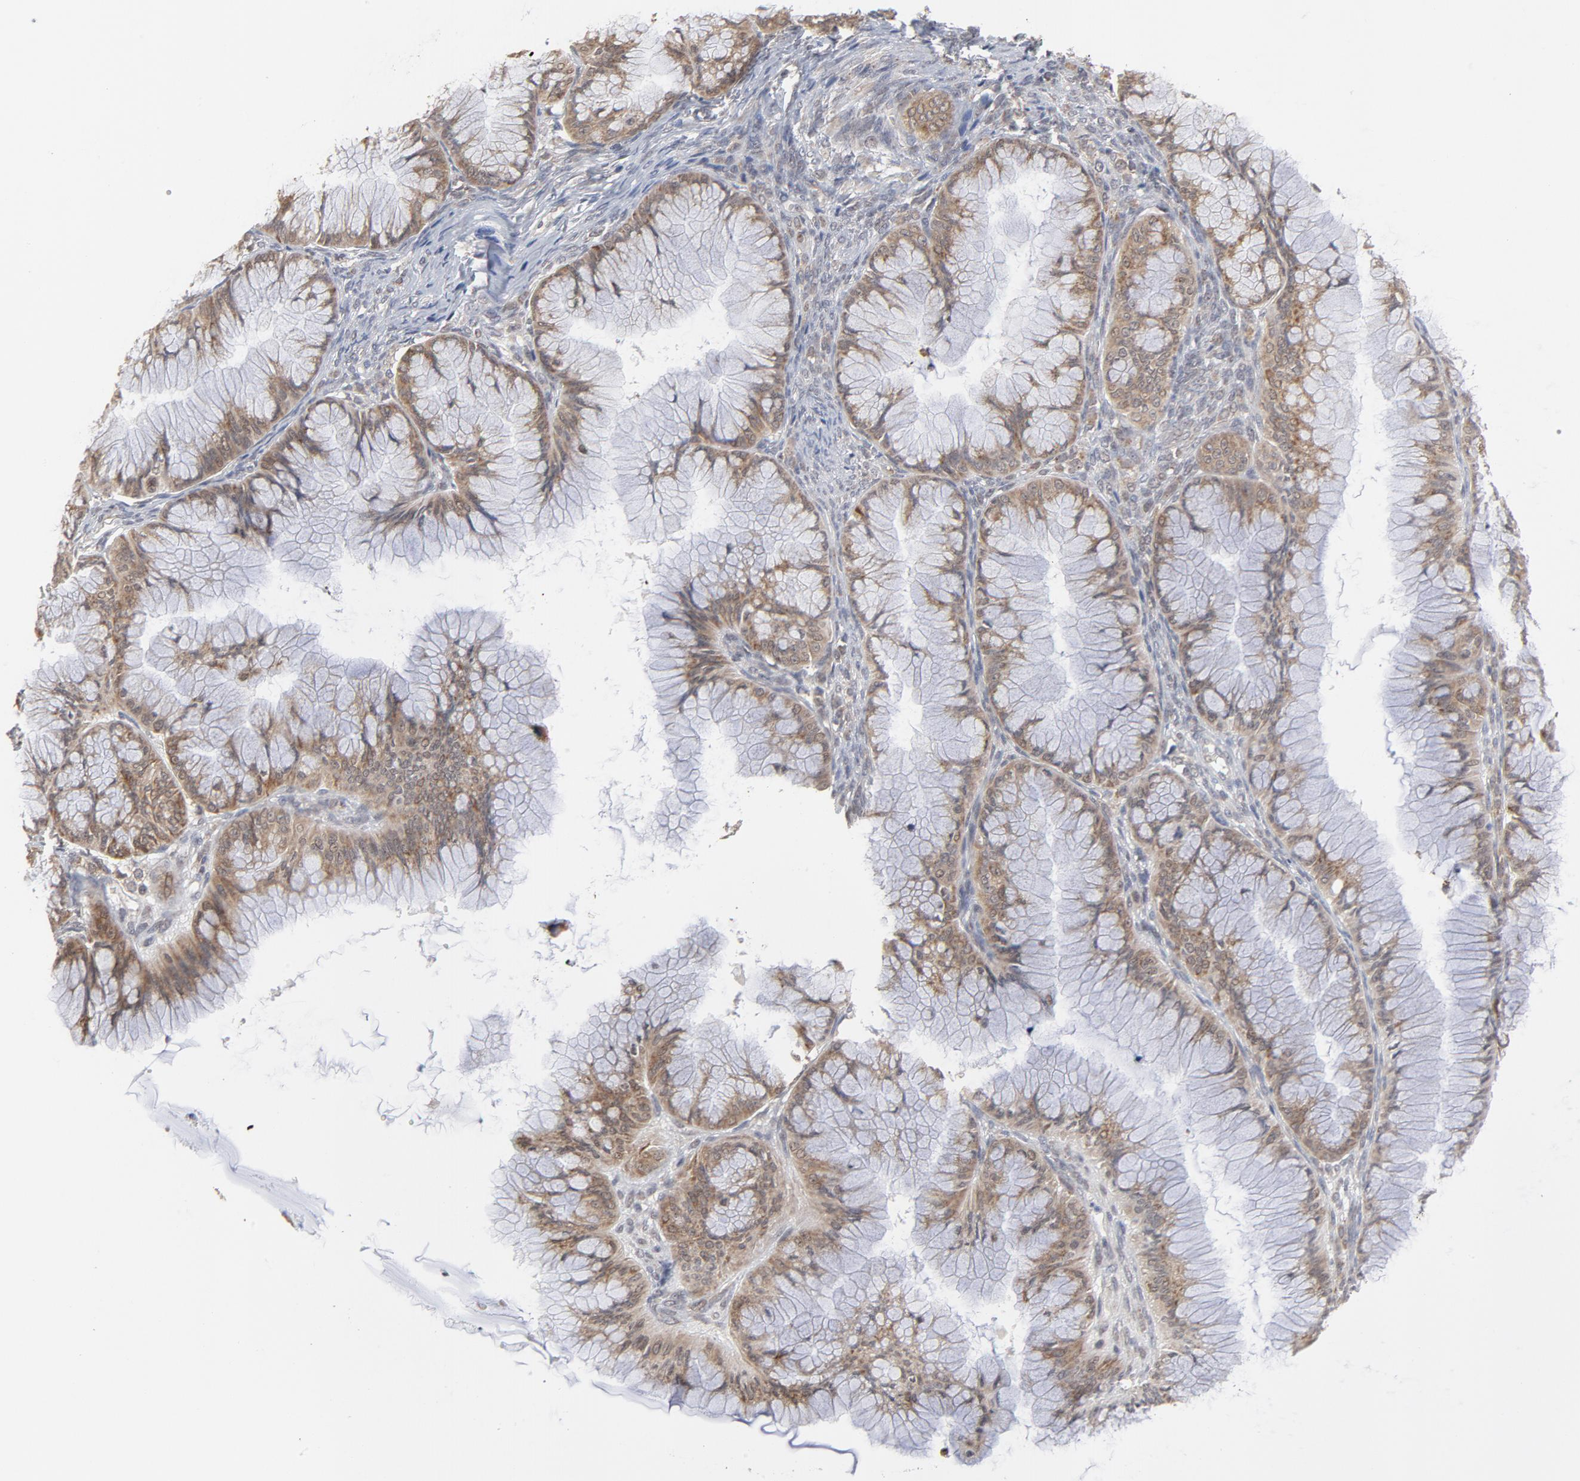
{"staining": {"intensity": "weak", "quantity": ">75%", "location": "cytoplasmic/membranous"}, "tissue": "ovarian cancer", "cell_type": "Tumor cells", "image_type": "cancer", "snomed": [{"axis": "morphology", "description": "Cystadenocarcinoma, mucinous, NOS"}, {"axis": "topography", "description": "Ovary"}], "caption": "Tumor cells display weak cytoplasmic/membranous staining in approximately >75% of cells in ovarian mucinous cystadenocarcinoma.", "gene": "ARIH1", "patient": {"sex": "female", "age": 63}}